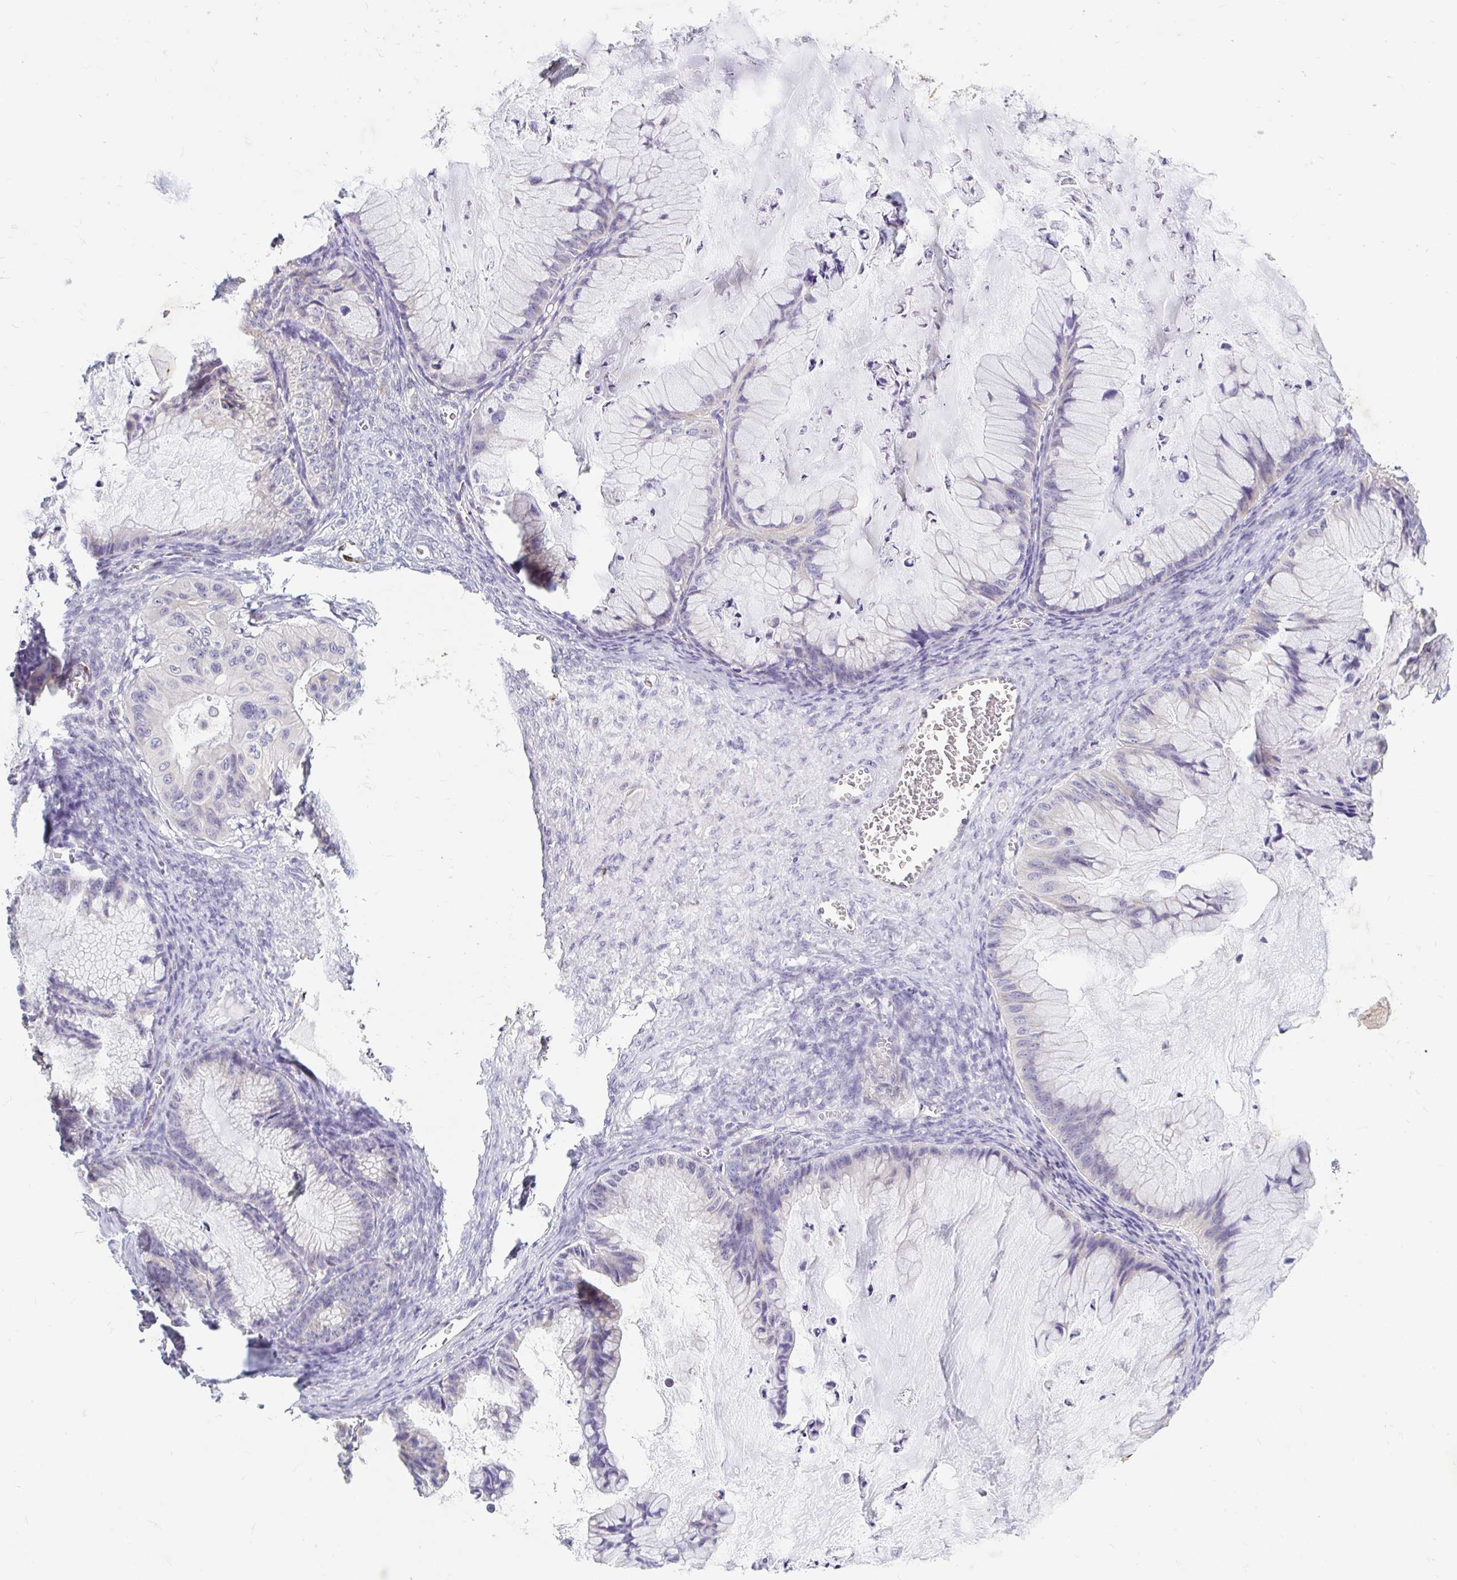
{"staining": {"intensity": "negative", "quantity": "none", "location": "none"}, "tissue": "ovarian cancer", "cell_type": "Tumor cells", "image_type": "cancer", "snomed": [{"axis": "morphology", "description": "Cystadenocarcinoma, mucinous, NOS"}, {"axis": "topography", "description": "Ovary"}], "caption": "Ovarian cancer (mucinous cystadenocarcinoma) was stained to show a protein in brown. There is no significant positivity in tumor cells. (DAB immunohistochemistry with hematoxylin counter stain).", "gene": "ADH1A", "patient": {"sex": "female", "age": 72}}